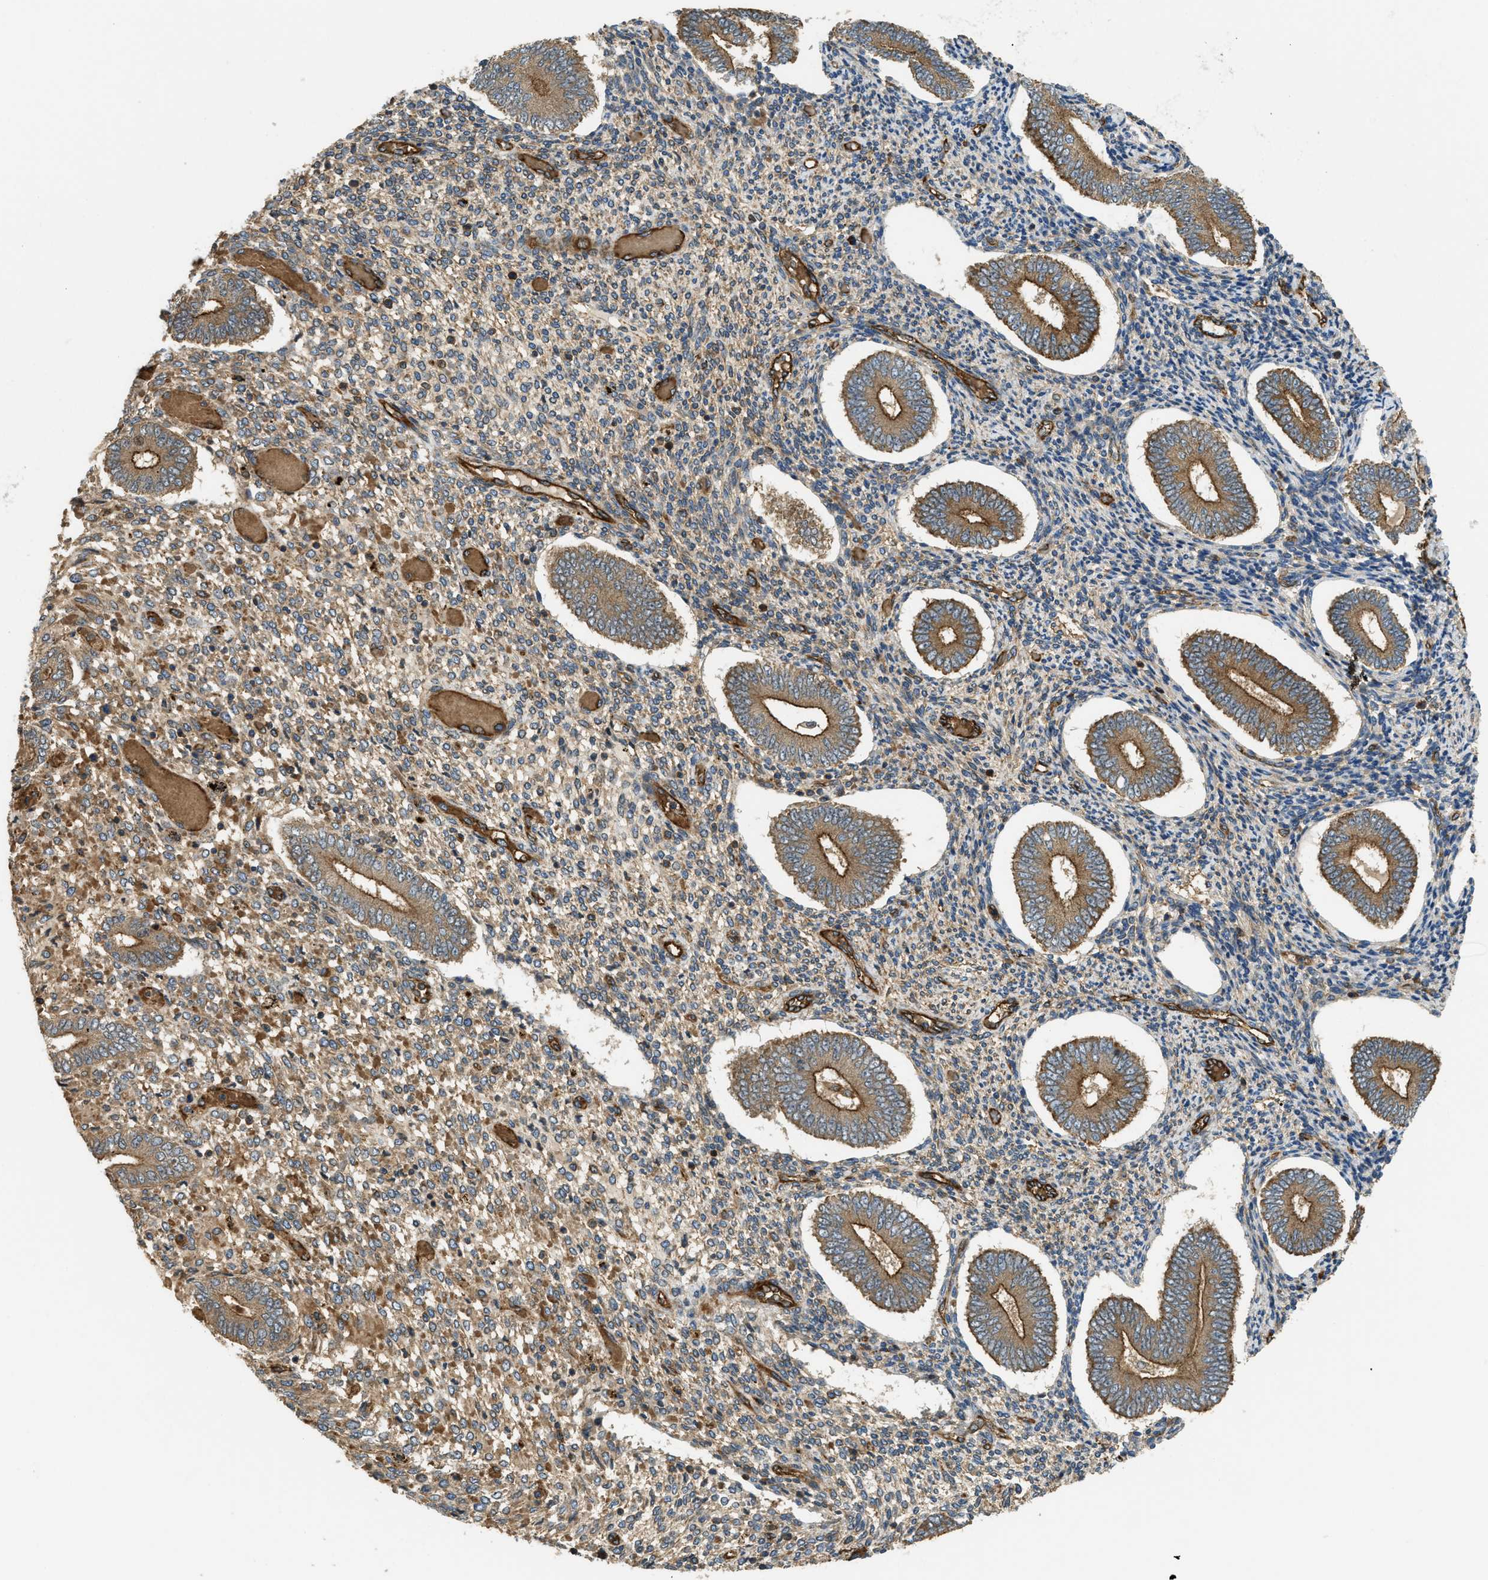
{"staining": {"intensity": "moderate", "quantity": "25%-75%", "location": "cytoplasmic/membranous"}, "tissue": "endometrium", "cell_type": "Cells in endometrial stroma", "image_type": "normal", "snomed": [{"axis": "morphology", "description": "Normal tissue, NOS"}, {"axis": "topography", "description": "Endometrium"}], "caption": "The photomicrograph exhibits staining of normal endometrium, revealing moderate cytoplasmic/membranous protein expression (brown color) within cells in endometrial stroma.", "gene": "BAG4", "patient": {"sex": "female", "age": 42}}